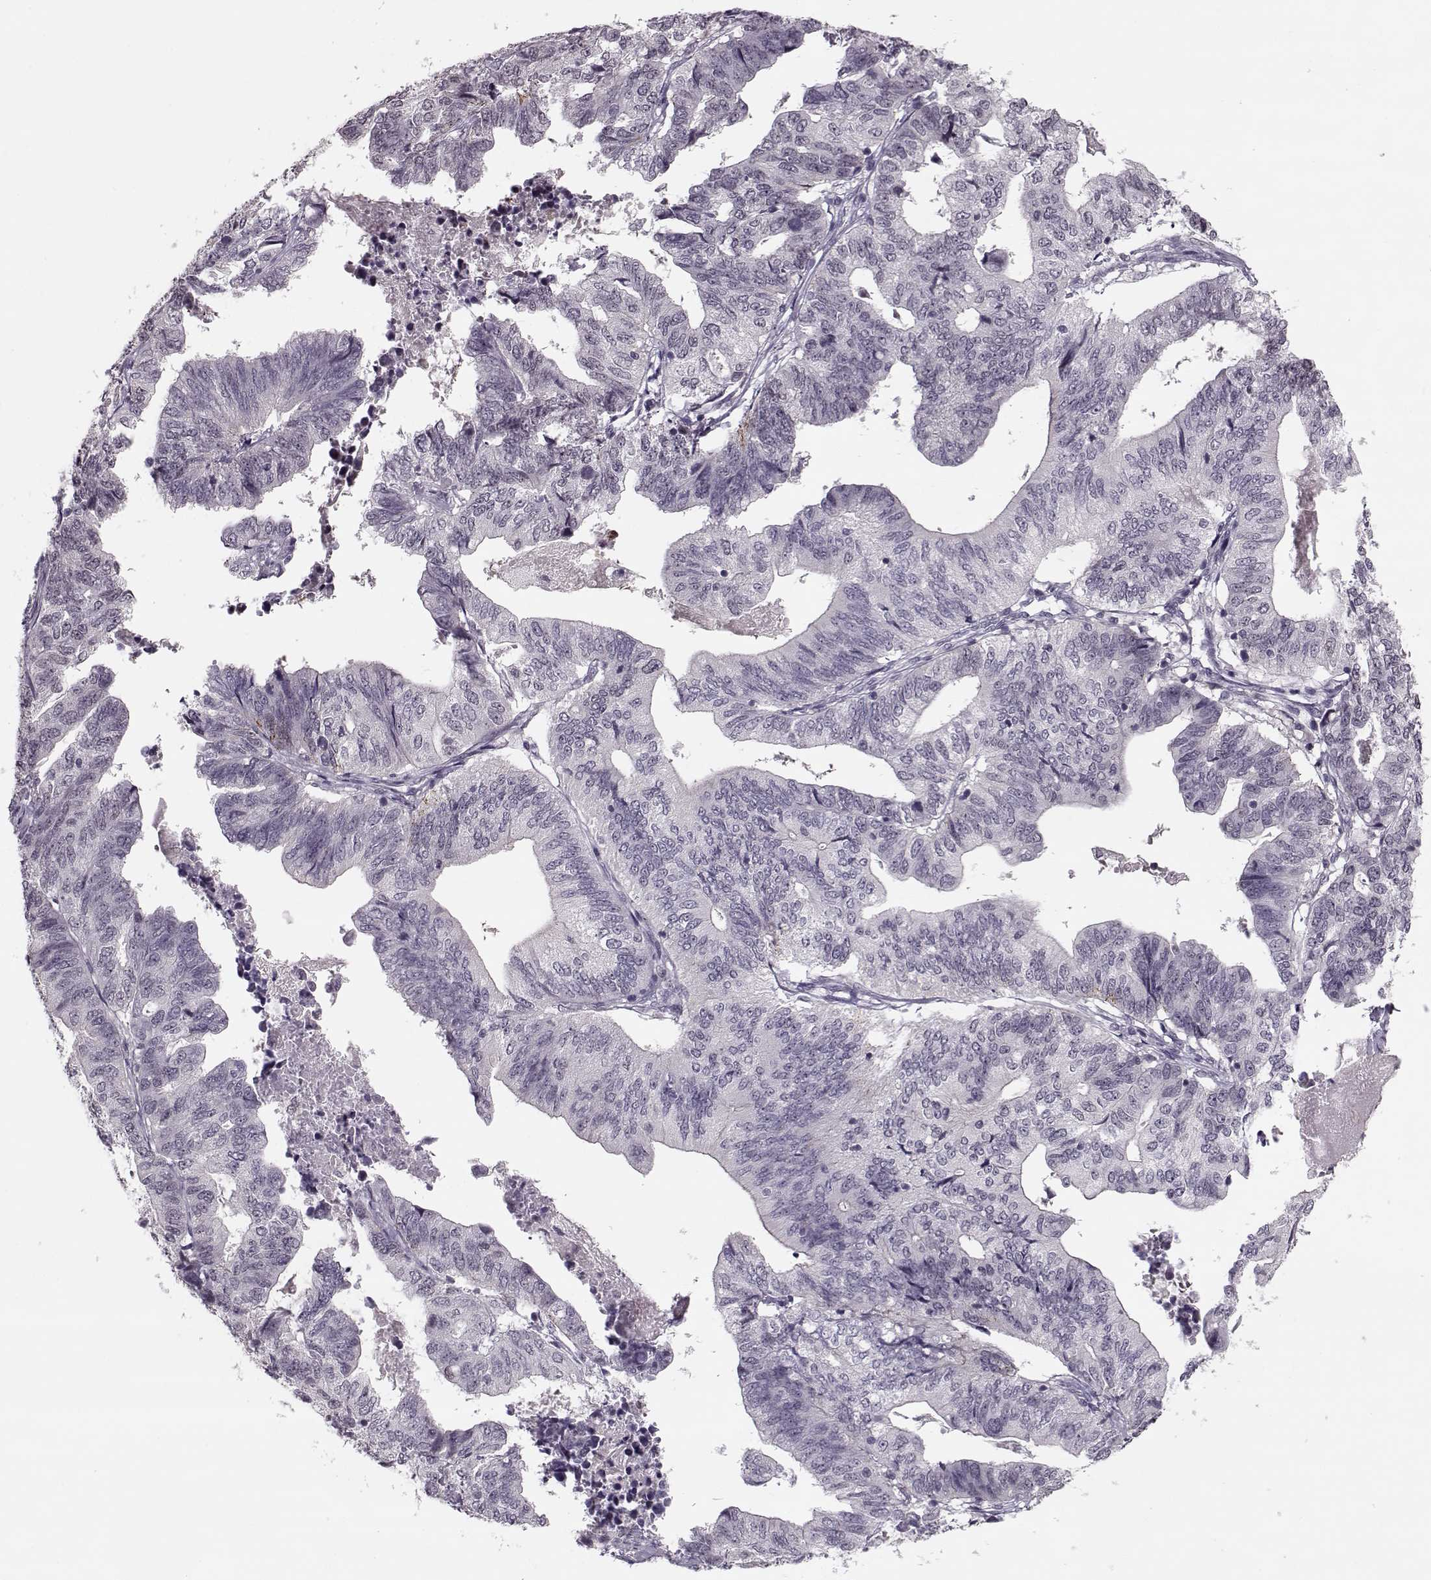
{"staining": {"intensity": "negative", "quantity": "none", "location": "none"}, "tissue": "stomach cancer", "cell_type": "Tumor cells", "image_type": "cancer", "snomed": [{"axis": "morphology", "description": "Adenocarcinoma, NOS"}, {"axis": "topography", "description": "Stomach, upper"}], "caption": "DAB immunohistochemical staining of stomach cancer demonstrates no significant staining in tumor cells. Nuclei are stained in blue.", "gene": "DNAI3", "patient": {"sex": "female", "age": 67}}